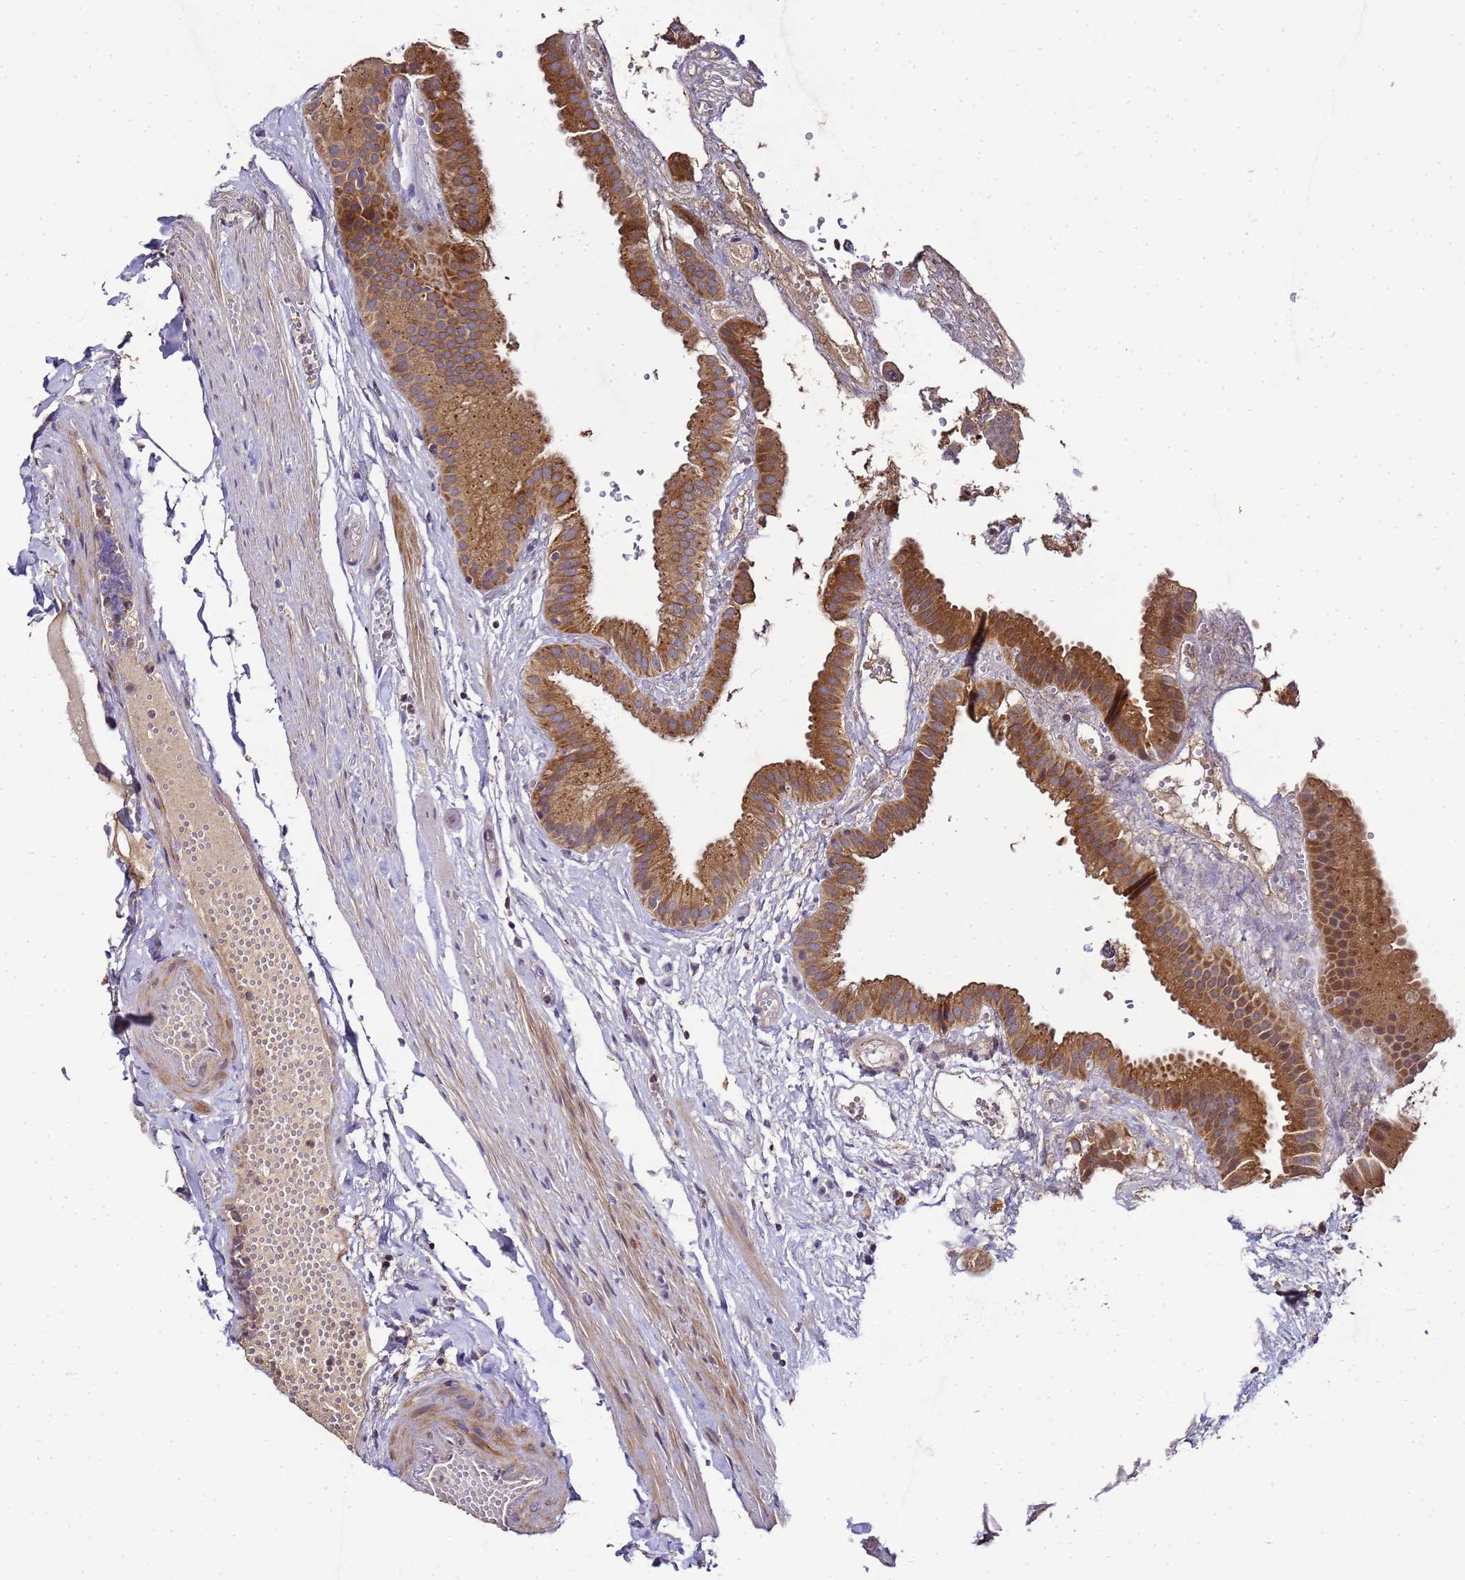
{"staining": {"intensity": "moderate", "quantity": ">75%", "location": "cytoplasmic/membranous,nuclear"}, "tissue": "gallbladder", "cell_type": "Glandular cells", "image_type": "normal", "snomed": [{"axis": "morphology", "description": "Normal tissue, NOS"}, {"axis": "topography", "description": "Gallbladder"}], "caption": "DAB (3,3'-diaminobenzidine) immunohistochemical staining of benign gallbladder exhibits moderate cytoplasmic/membranous,nuclear protein staining in approximately >75% of glandular cells. (Stains: DAB in brown, nuclei in blue, Microscopy: brightfield microscopy at high magnification).", "gene": "LGI4", "patient": {"sex": "female", "age": 61}}